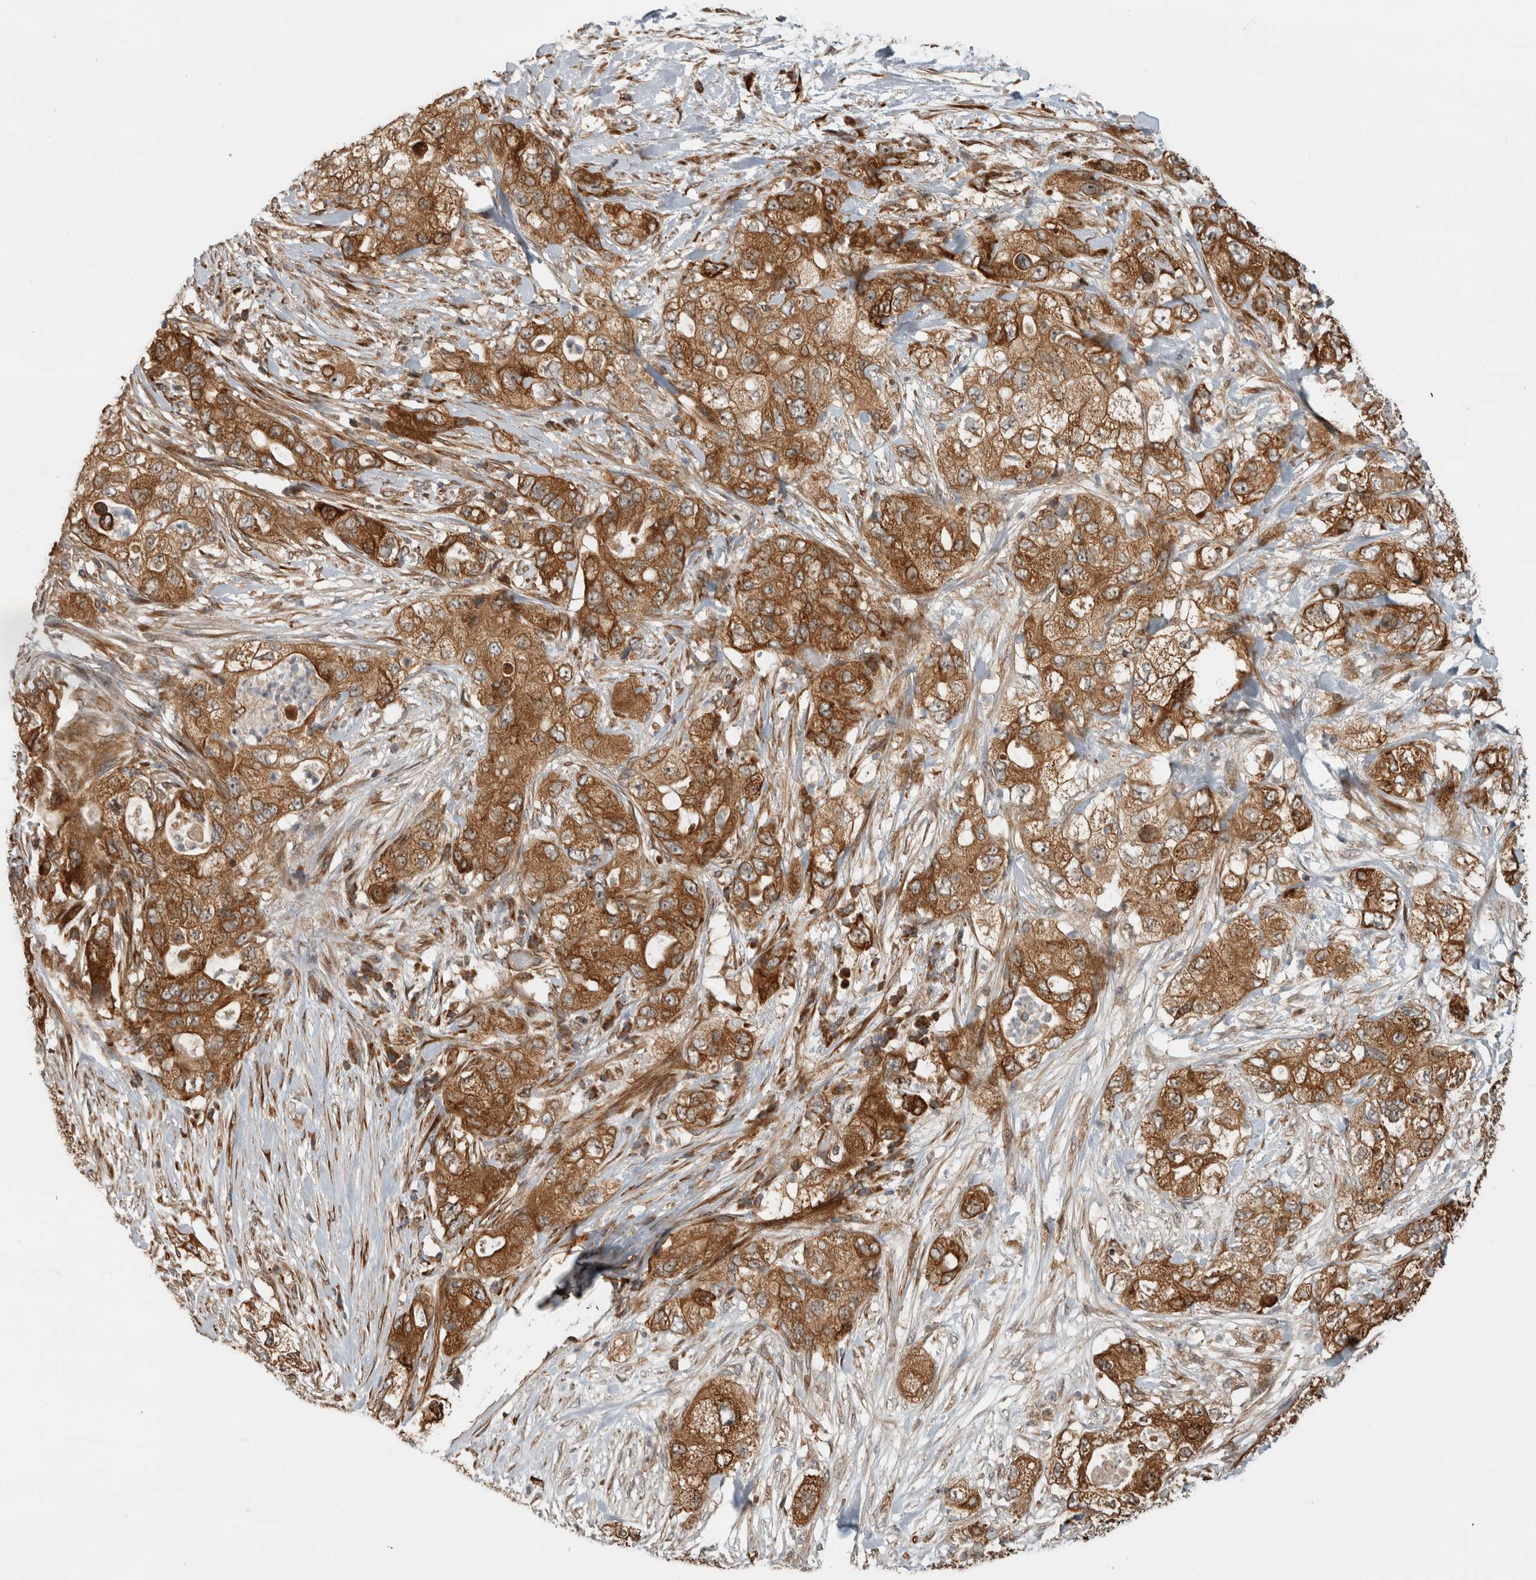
{"staining": {"intensity": "moderate", "quantity": ">75%", "location": "cytoplasmic/membranous"}, "tissue": "pancreatic cancer", "cell_type": "Tumor cells", "image_type": "cancer", "snomed": [{"axis": "morphology", "description": "Adenocarcinoma, NOS"}, {"axis": "topography", "description": "Pancreas"}], "caption": "Tumor cells show medium levels of moderate cytoplasmic/membranous staining in approximately >75% of cells in human pancreatic cancer (adenocarcinoma).", "gene": "TUBD1", "patient": {"sex": "female", "age": 73}}